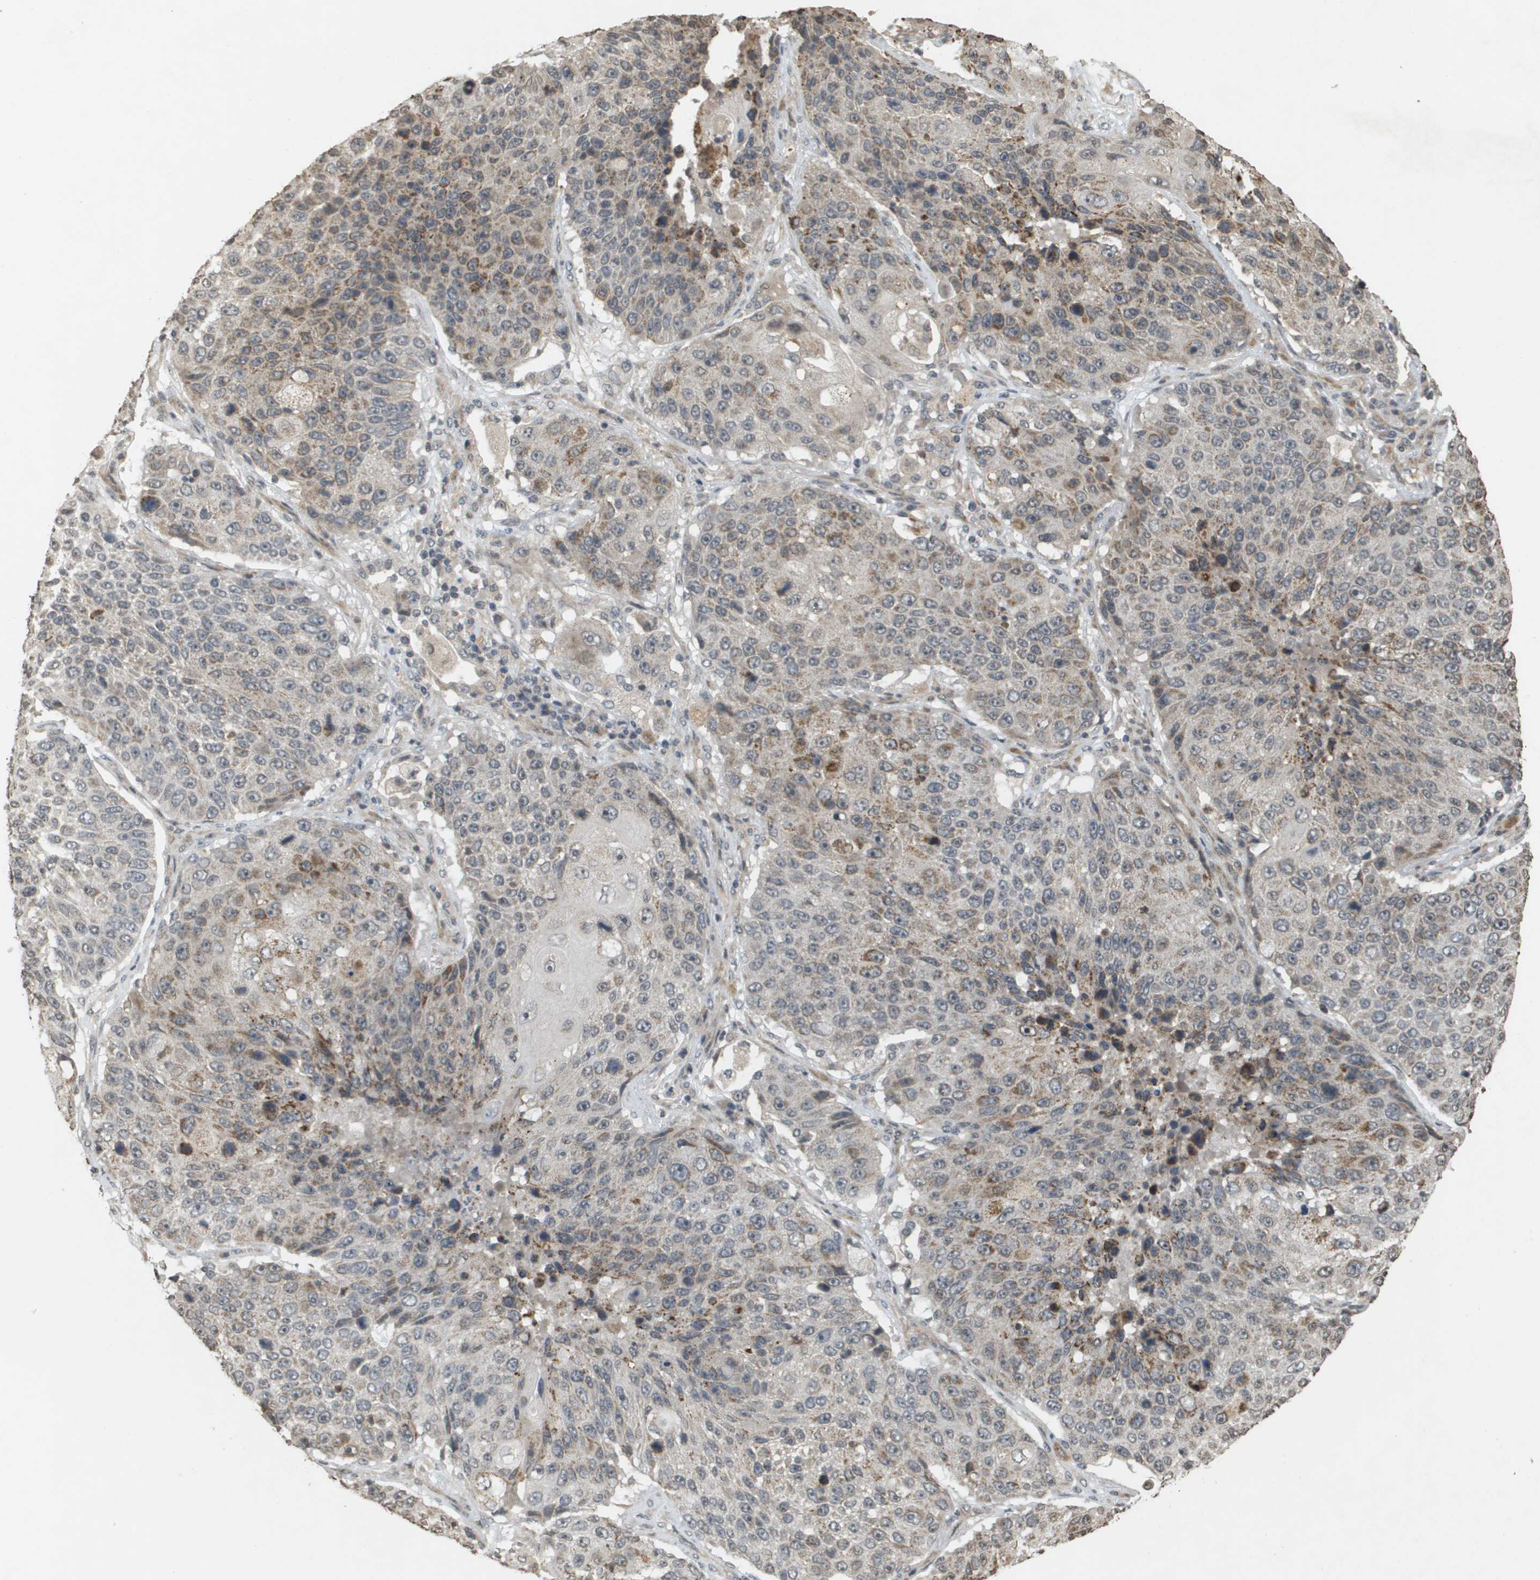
{"staining": {"intensity": "moderate", "quantity": "<25%", "location": "cytoplasmic/membranous"}, "tissue": "lung cancer", "cell_type": "Tumor cells", "image_type": "cancer", "snomed": [{"axis": "morphology", "description": "Squamous cell carcinoma, NOS"}, {"axis": "topography", "description": "Lung"}], "caption": "About <25% of tumor cells in human lung squamous cell carcinoma show moderate cytoplasmic/membranous protein staining as visualized by brown immunohistochemical staining.", "gene": "RAB21", "patient": {"sex": "male", "age": 61}}